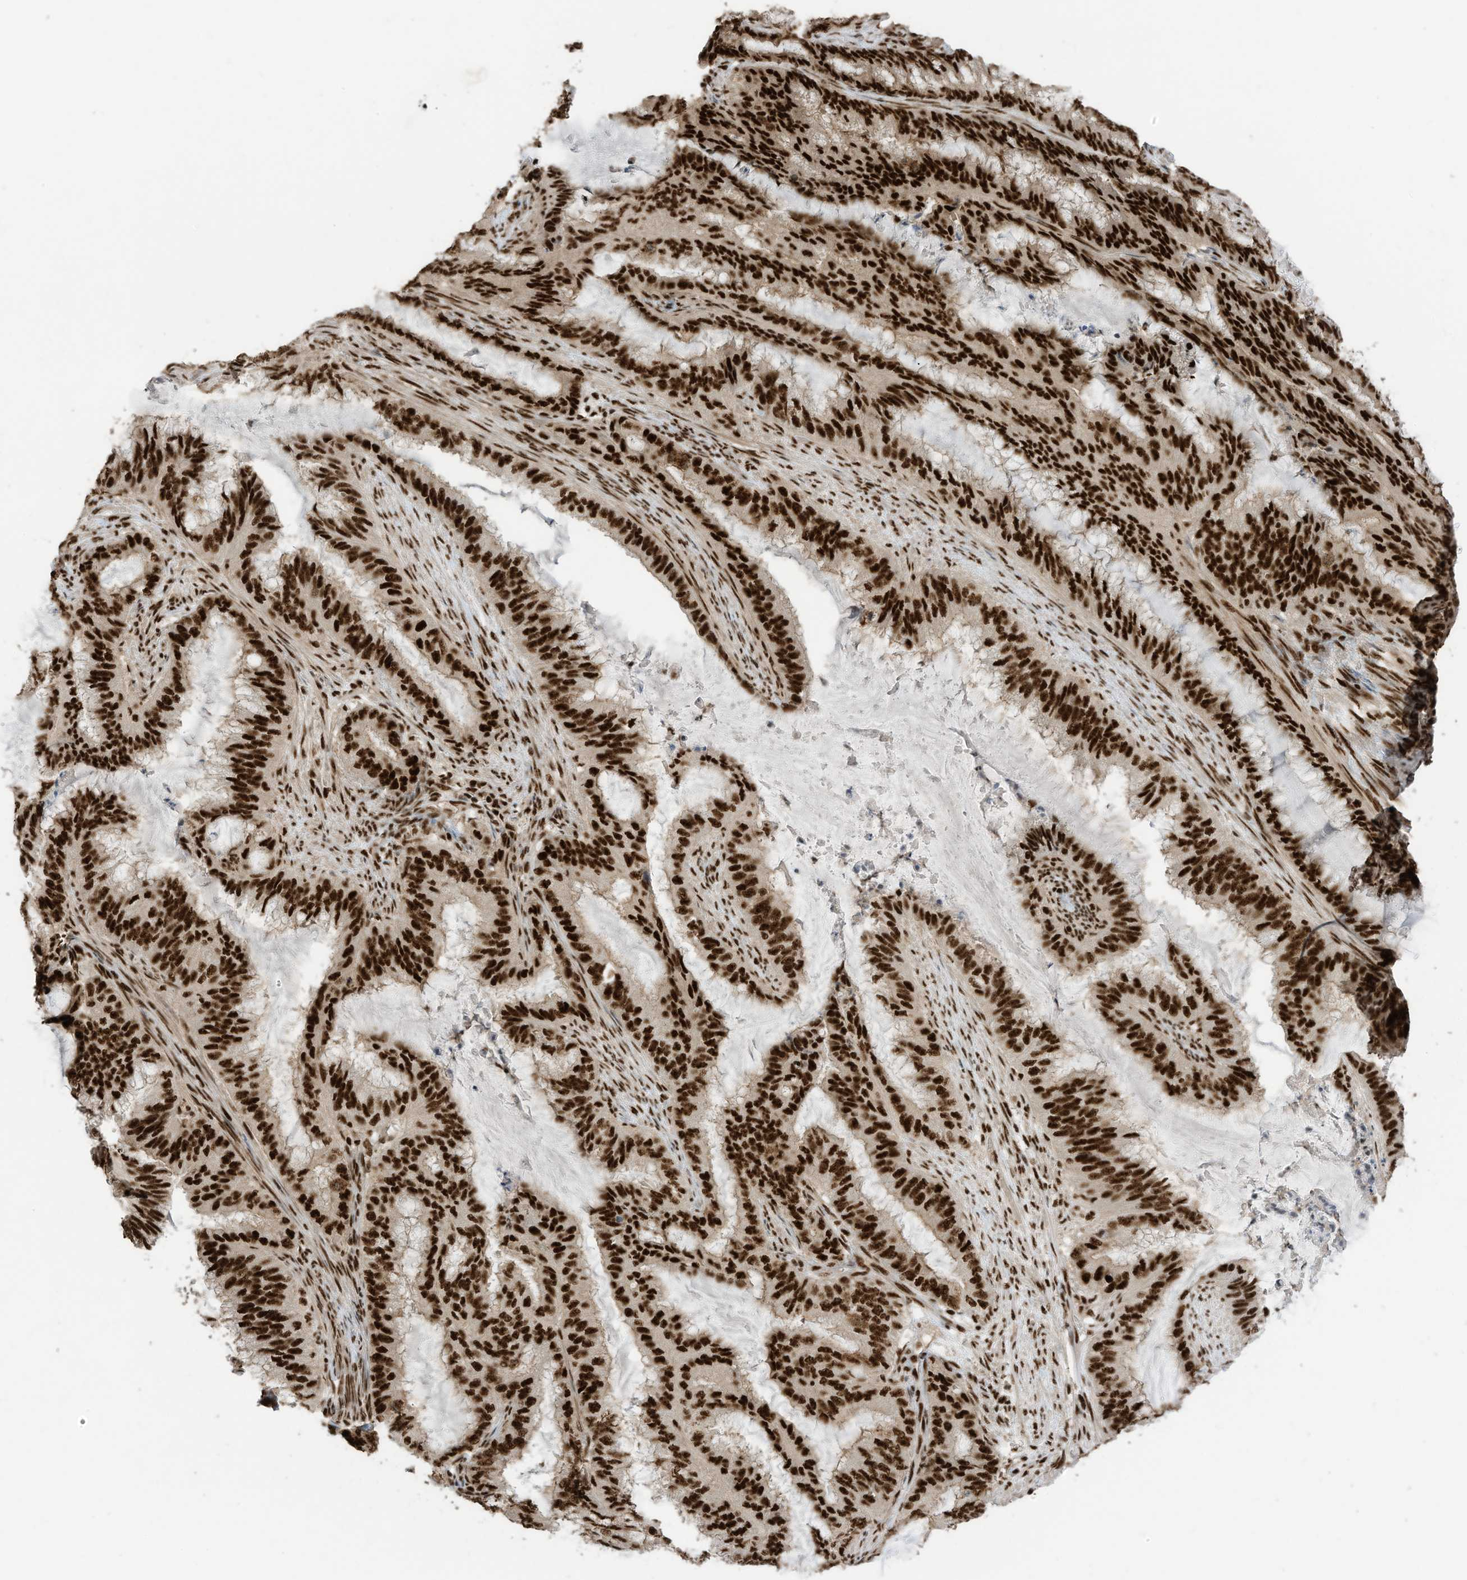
{"staining": {"intensity": "strong", "quantity": ">75%", "location": "nuclear"}, "tissue": "endometrial cancer", "cell_type": "Tumor cells", "image_type": "cancer", "snomed": [{"axis": "morphology", "description": "Adenocarcinoma, NOS"}, {"axis": "topography", "description": "Endometrium"}], "caption": "IHC photomicrograph of adenocarcinoma (endometrial) stained for a protein (brown), which reveals high levels of strong nuclear expression in about >75% of tumor cells.", "gene": "SF3A3", "patient": {"sex": "female", "age": 51}}